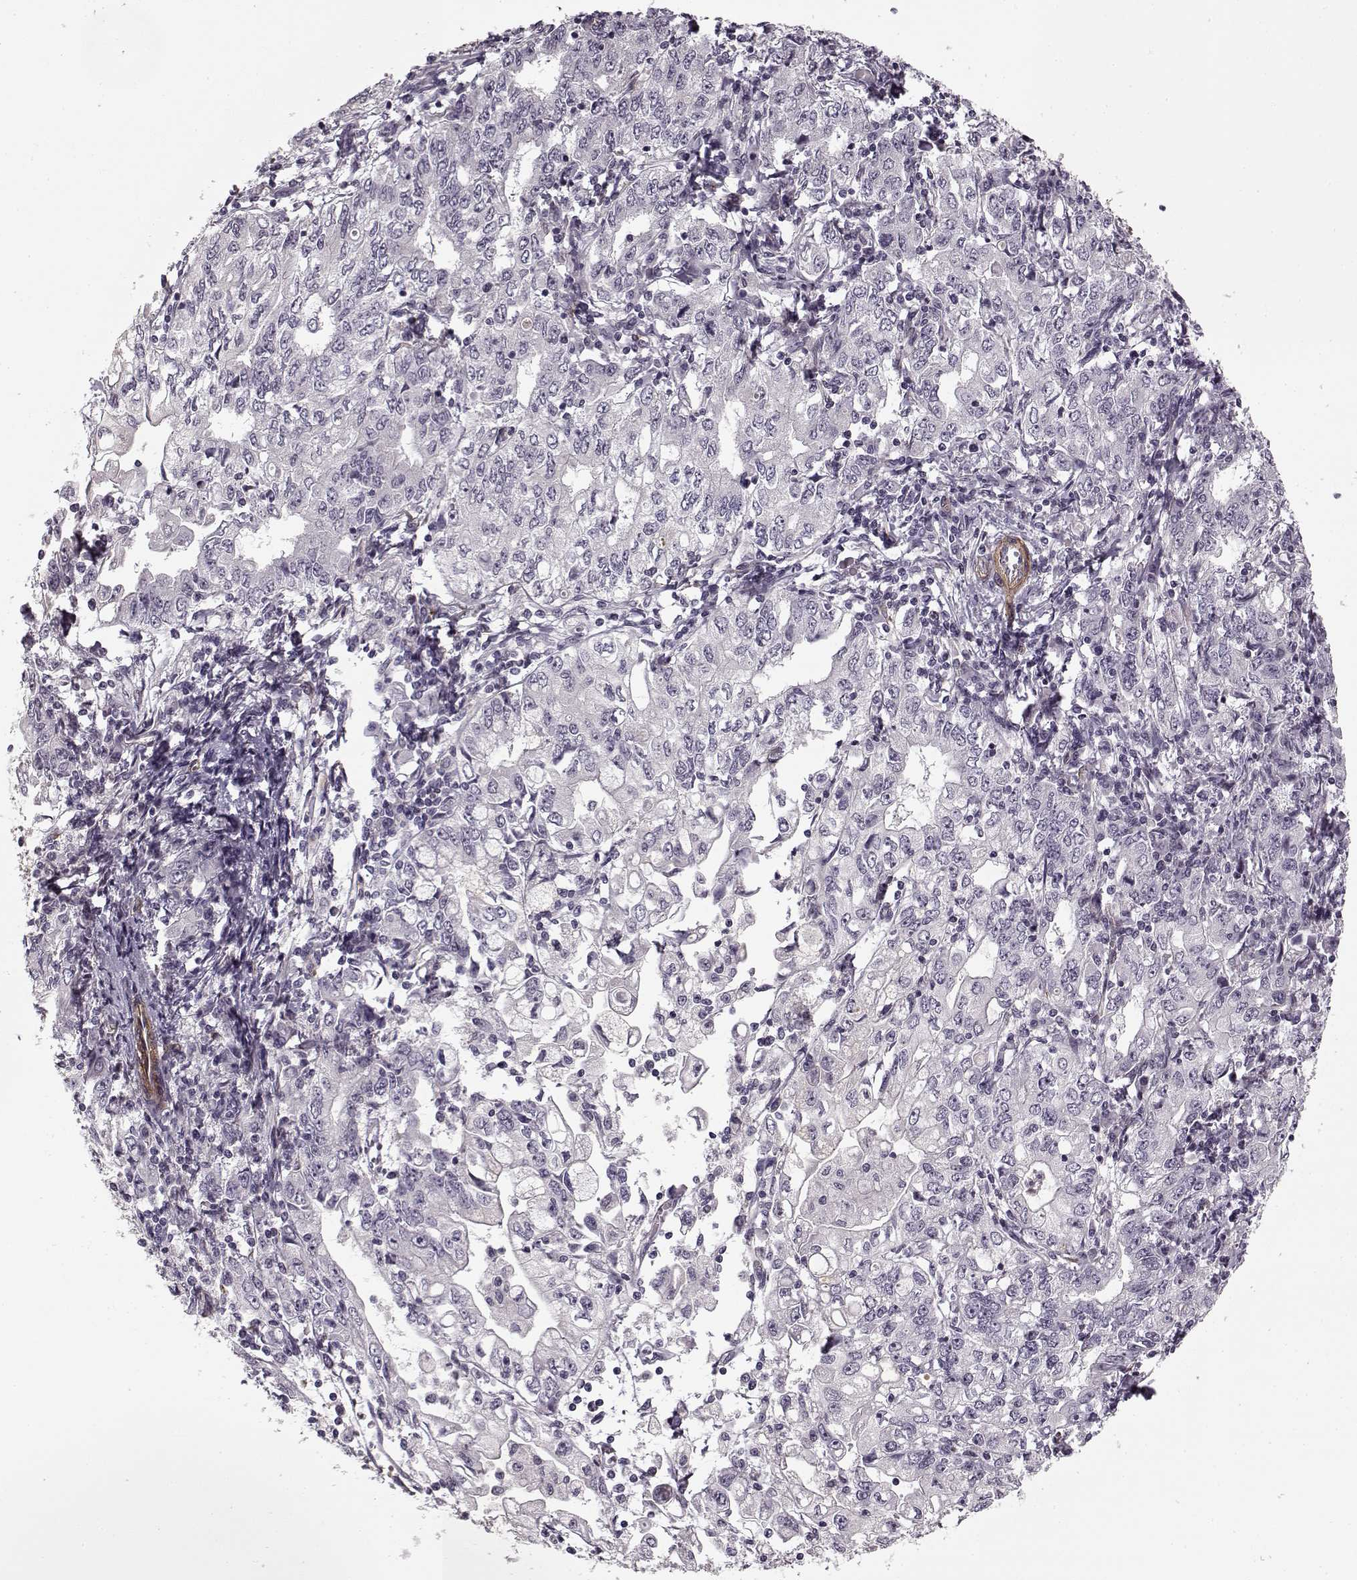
{"staining": {"intensity": "negative", "quantity": "none", "location": "none"}, "tissue": "stomach cancer", "cell_type": "Tumor cells", "image_type": "cancer", "snomed": [{"axis": "morphology", "description": "Adenocarcinoma, NOS"}, {"axis": "topography", "description": "Stomach, lower"}], "caption": "Tumor cells are negative for protein expression in human stomach adenocarcinoma. The staining is performed using DAB brown chromogen with nuclei counter-stained in using hematoxylin.", "gene": "LAMB2", "patient": {"sex": "female", "age": 72}}